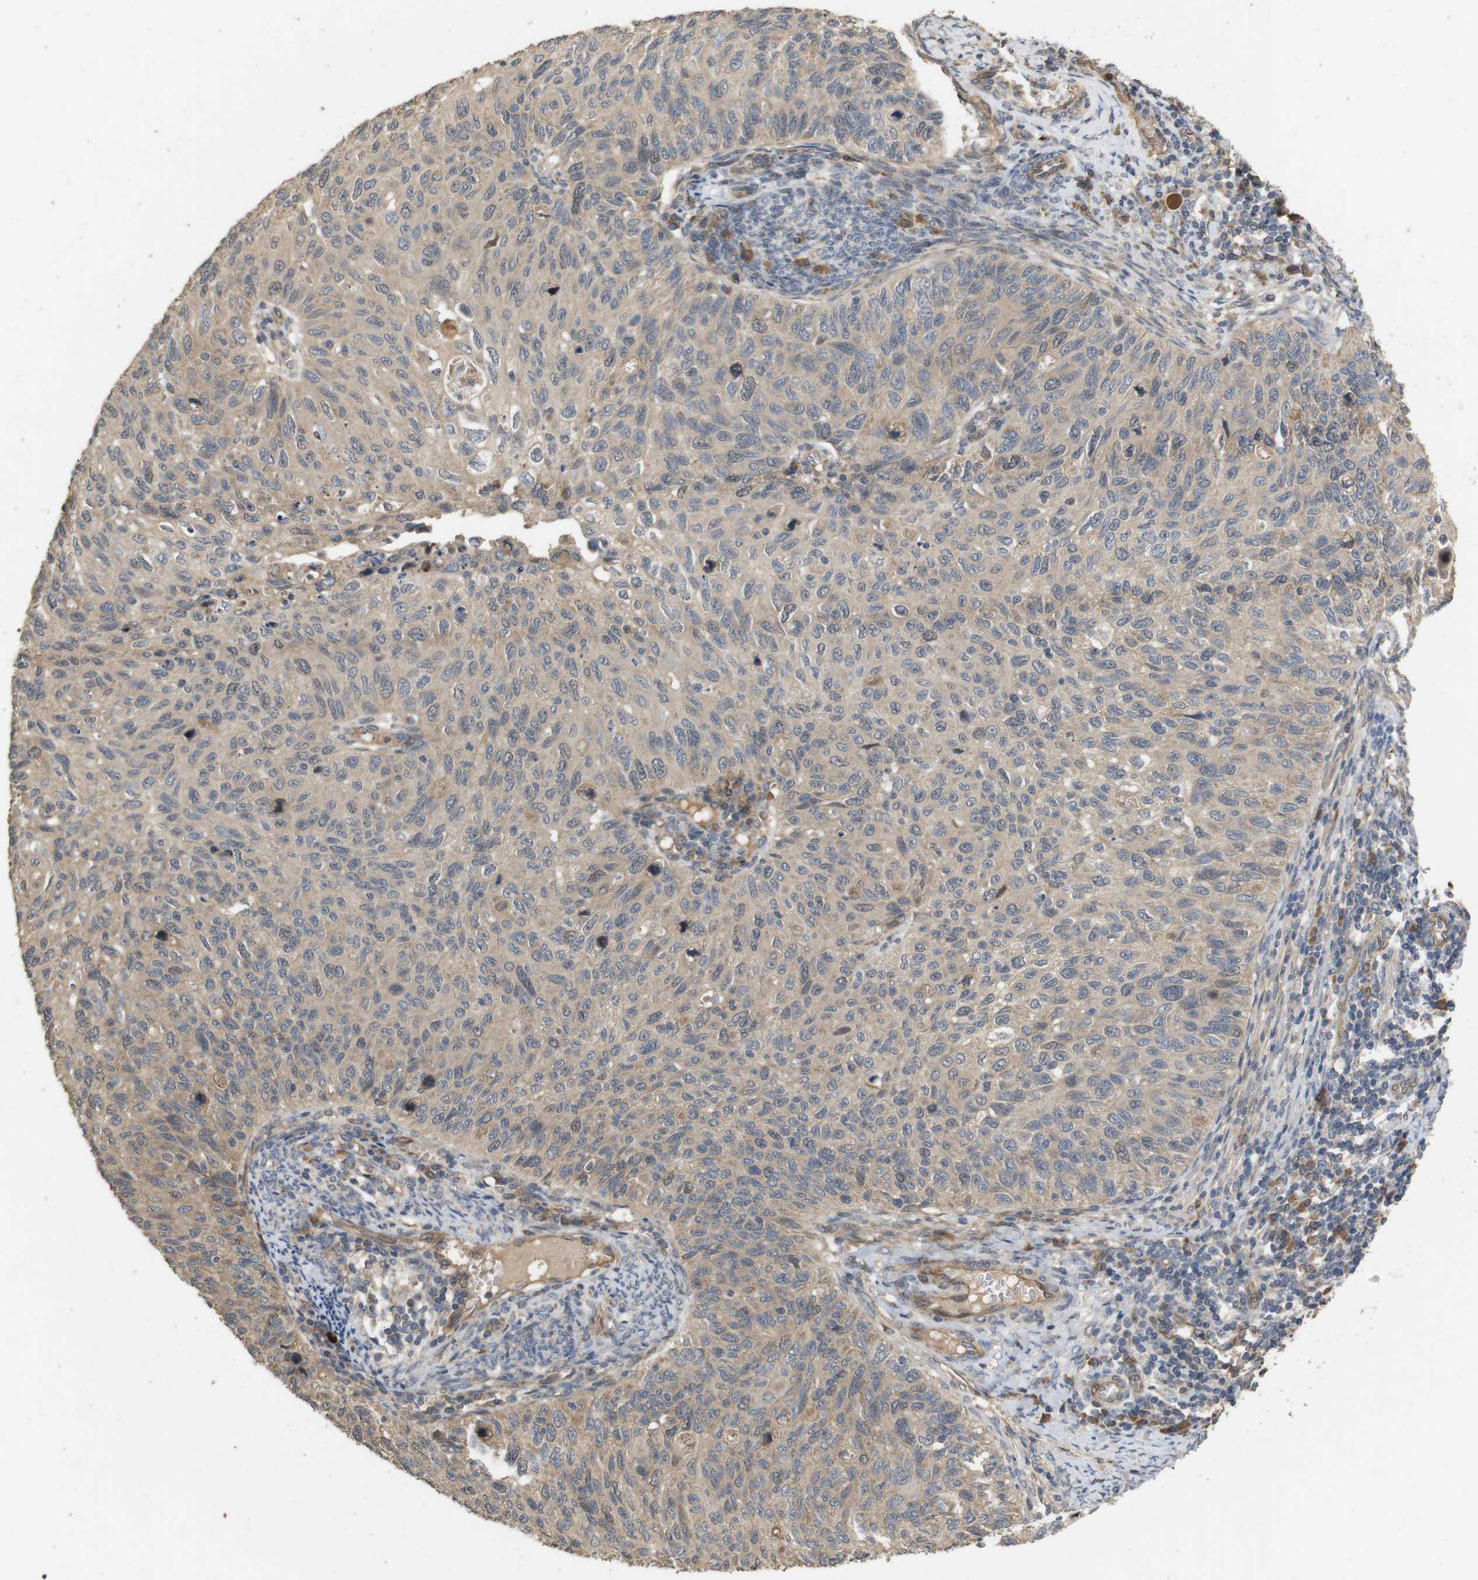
{"staining": {"intensity": "weak", "quantity": "25%-75%", "location": "cytoplasmic/membranous,nuclear"}, "tissue": "cervical cancer", "cell_type": "Tumor cells", "image_type": "cancer", "snomed": [{"axis": "morphology", "description": "Squamous cell carcinoma, NOS"}, {"axis": "topography", "description": "Cervix"}], "caption": "Weak cytoplasmic/membranous and nuclear staining is seen in approximately 25%-75% of tumor cells in cervical cancer.", "gene": "PCDHB10", "patient": {"sex": "female", "age": 70}}